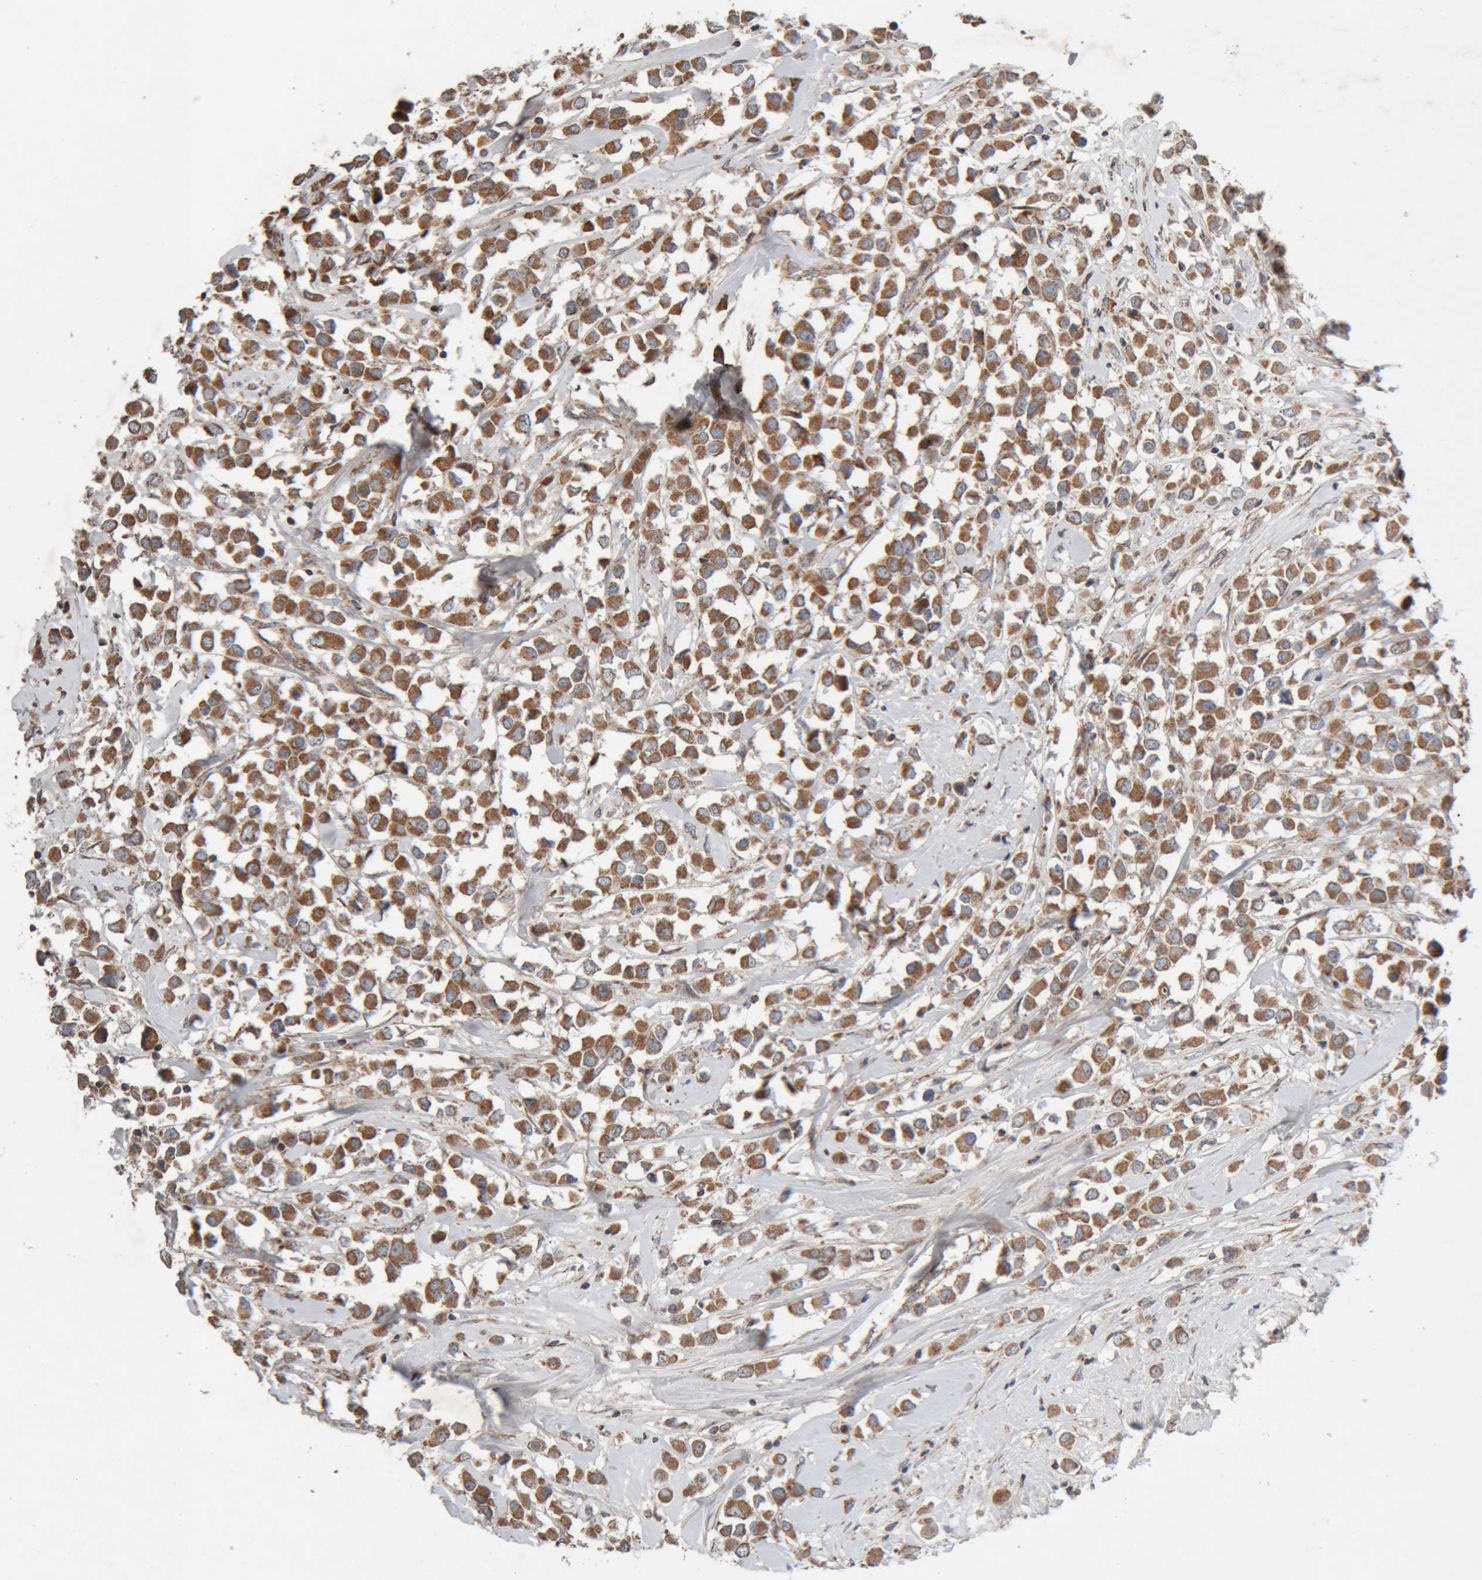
{"staining": {"intensity": "moderate", "quantity": ">75%", "location": "cytoplasmic/membranous"}, "tissue": "breast cancer", "cell_type": "Tumor cells", "image_type": "cancer", "snomed": [{"axis": "morphology", "description": "Duct carcinoma"}, {"axis": "topography", "description": "Breast"}], "caption": "A micrograph of breast infiltrating ductal carcinoma stained for a protein reveals moderate cytoplasmic/membranous brown staining in tumor cells. (DAB (3,3'-diaminobenzidine) IHC with brightfield microscopy, high magnification).", "gene": "KIF21B", "patient": {"sex": "female", "age": 61}}